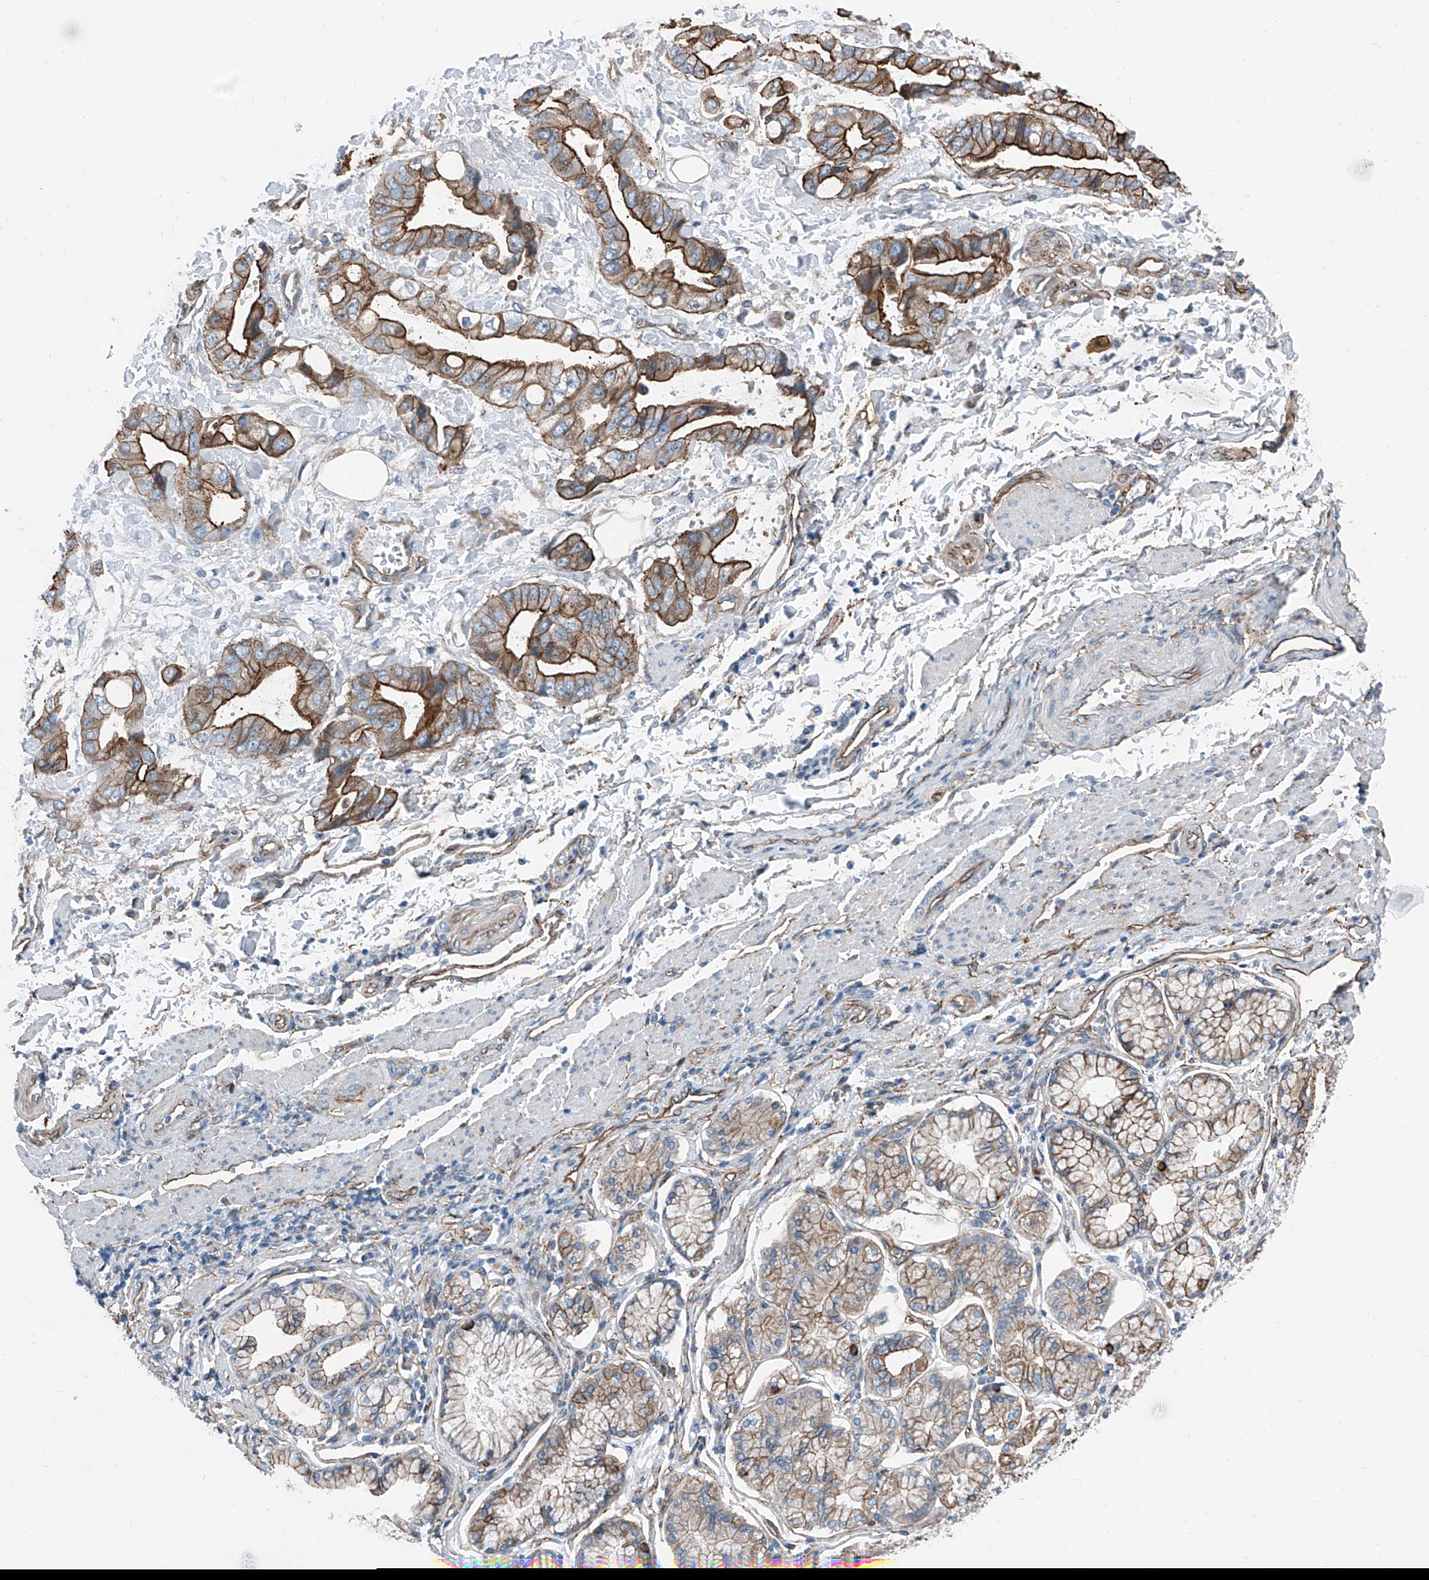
{"staining": {"intensity": "strong", "quantity": ">75%", "location": "cytoplasmic/membranous"}, "tissue": "stomach cancer", "cell_type": "Tumor cells", "image_type": "cancer", "snomed": [{"axis": "morphology", "description": "Adenocarcinoma, NOS"}, {"axis": "topography", "description": "Stomach"}], "caption": "Human stomach cancer stained with a brown dye demonstrates strong cytoplasmic/membranous positive staining in approximately >75% of tumor cells.", "gene": "THEMIS2", "patient": {"sex": "male", "age": 62}}